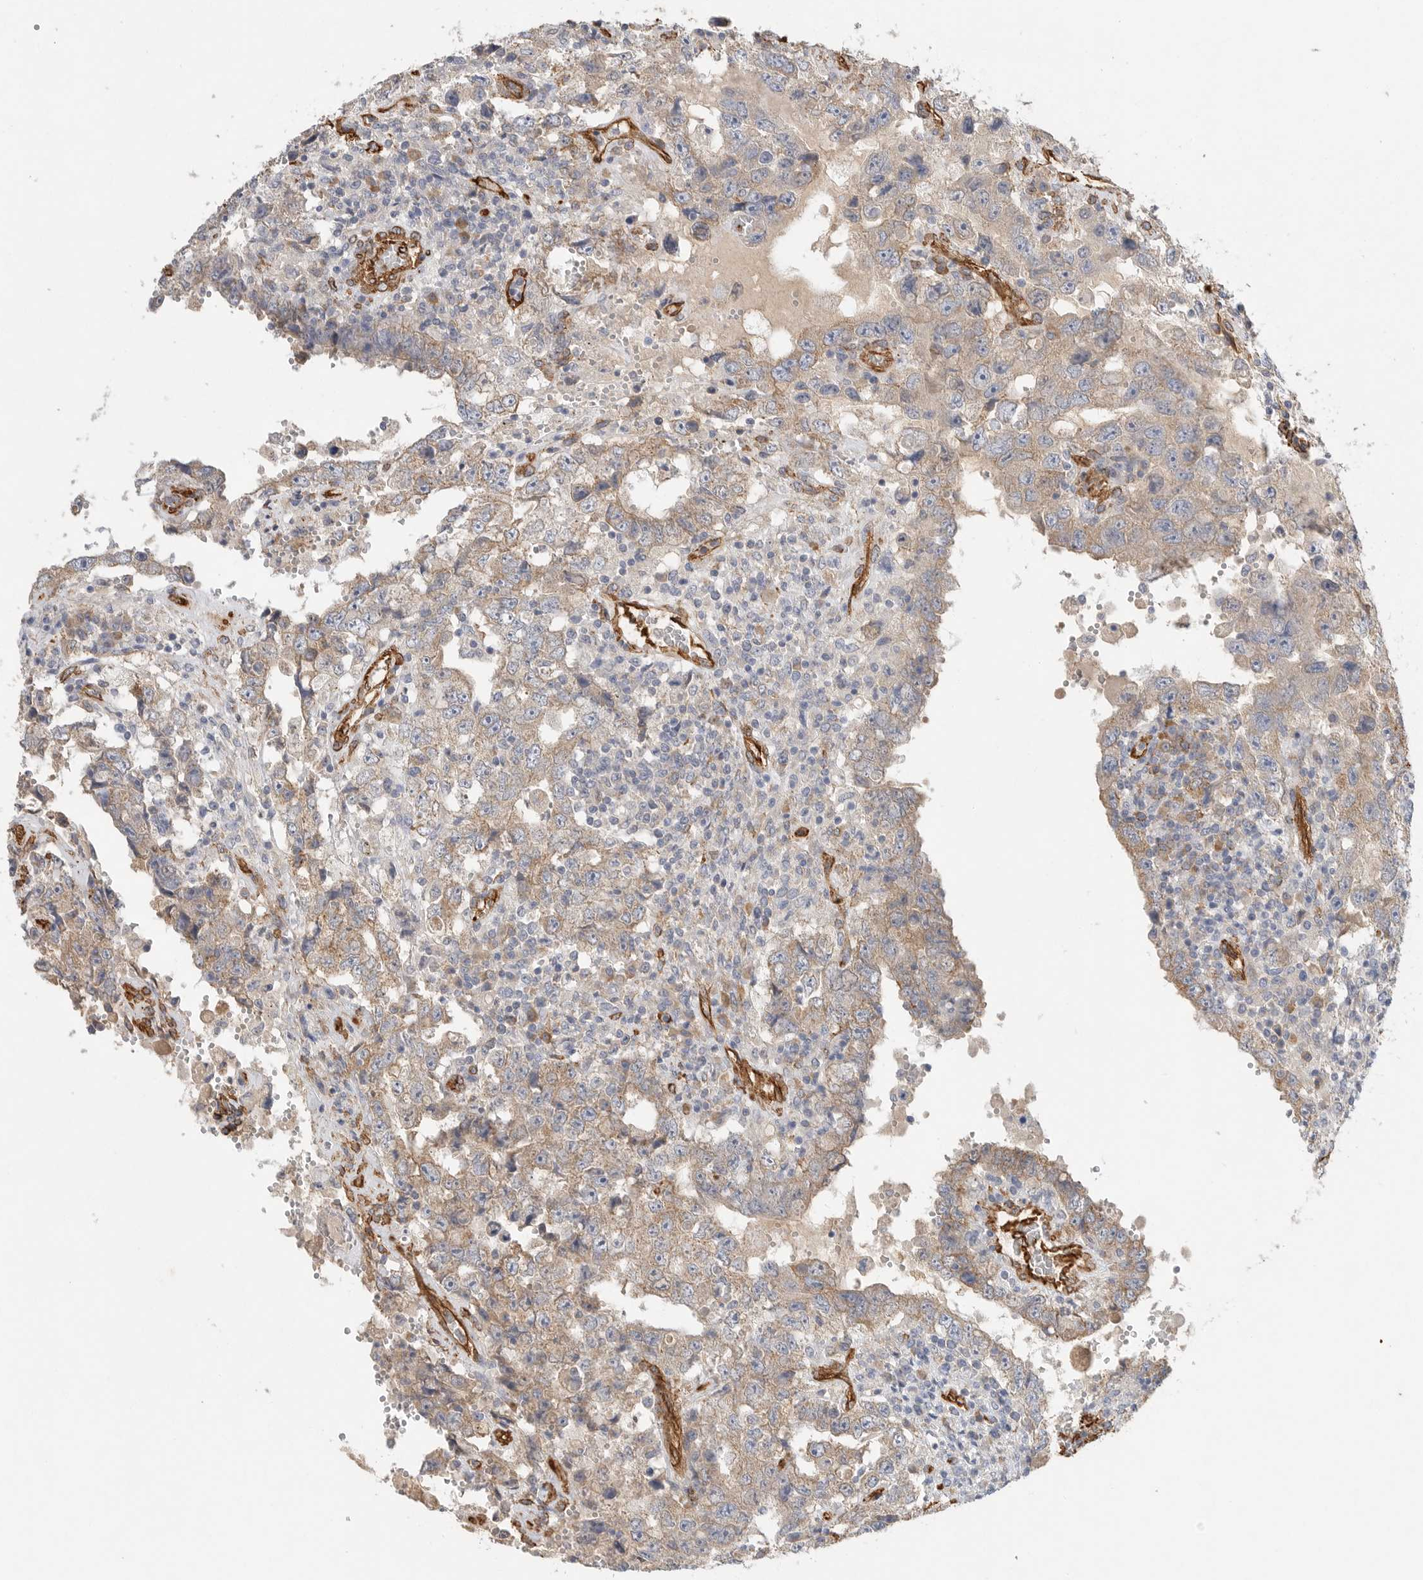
{"staining": {"intensity": "weak", "quantity": "25%-75%", "location": "cytoplasmic/membranous"}, "tissue": "testis cancer", "cell_type": "Tumor cells", "image_type": "cancer", "snomed": [{"axis": "morphology", "description": "Carcinoma, Embryonal, NOS"}, {"axis": "topography", "description": "Testis"}], "caption": "A brown stain shows weak cytoplasmic/membranous positivity of a protein in testis cancer tumor cells. The staining was performed using DAB to visualize the protein expression in brown, while the nuclei were stained in blue with hematoxylin (Magnification: 20x).", "gene": "JMJD4", "patient": {"sex": "male", "age": 26}}